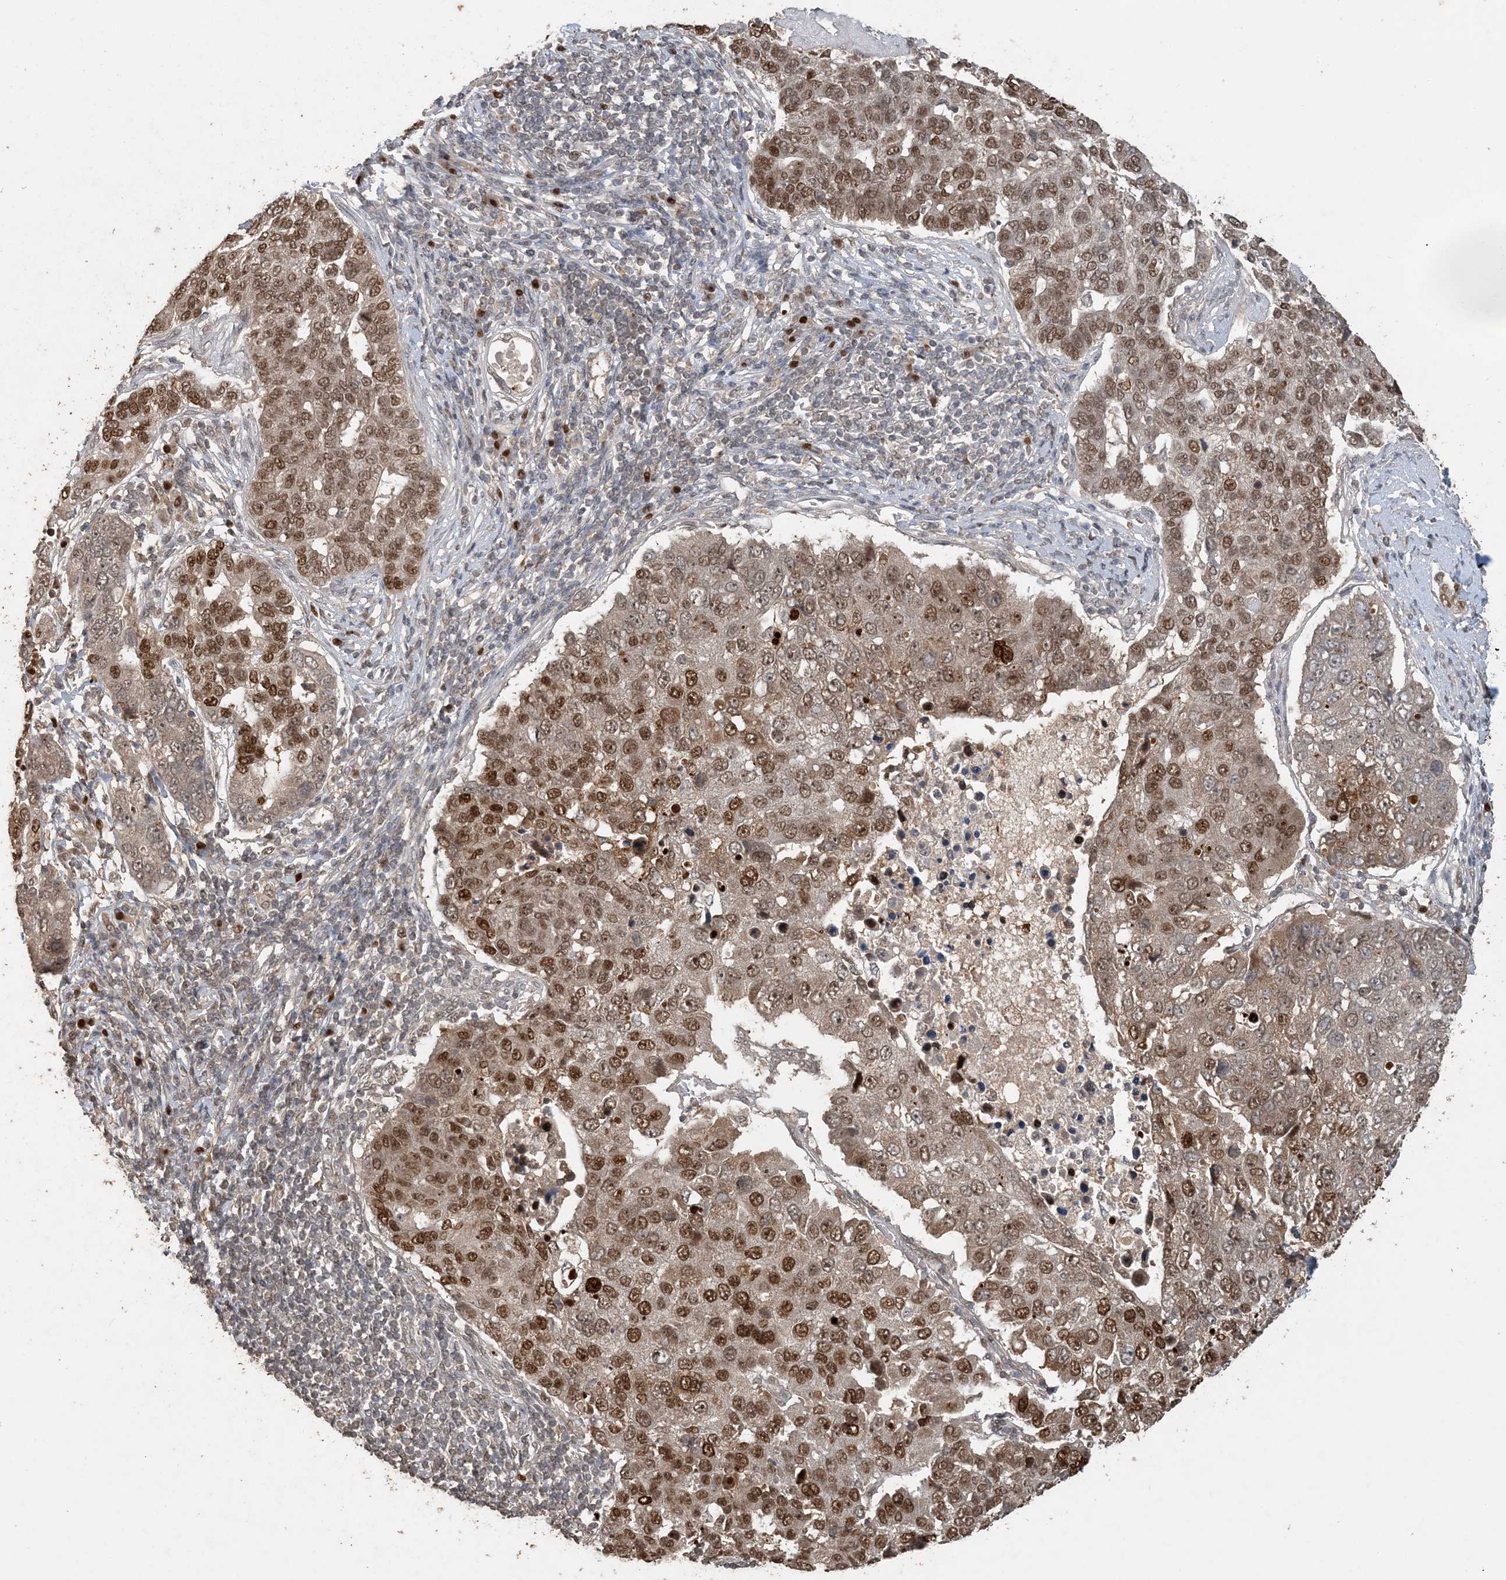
{"staining": {"intensity": "moderate", "quantity": ">75%", "location": "nuclear"}, "tissue": "pancreatic cancer", "cell_type": "Tumor cells", "image_type": "cancer", "snomed": [{"axis": "morphology", "description": "Adenocarcinoma, NOS"}, {"axis": "topography", "description": "Pancreas"}], "caption": "Immunohistochemistry (IHC) (DAB (3,3'-diaminobenzidine)) staining of human pancreatic cancer demonstrates moderate nuclear protein positivity in approximately >75% of tumor cells.", "gene": "ATP13A2", "patient": {"sex": "female", "age": 61}}